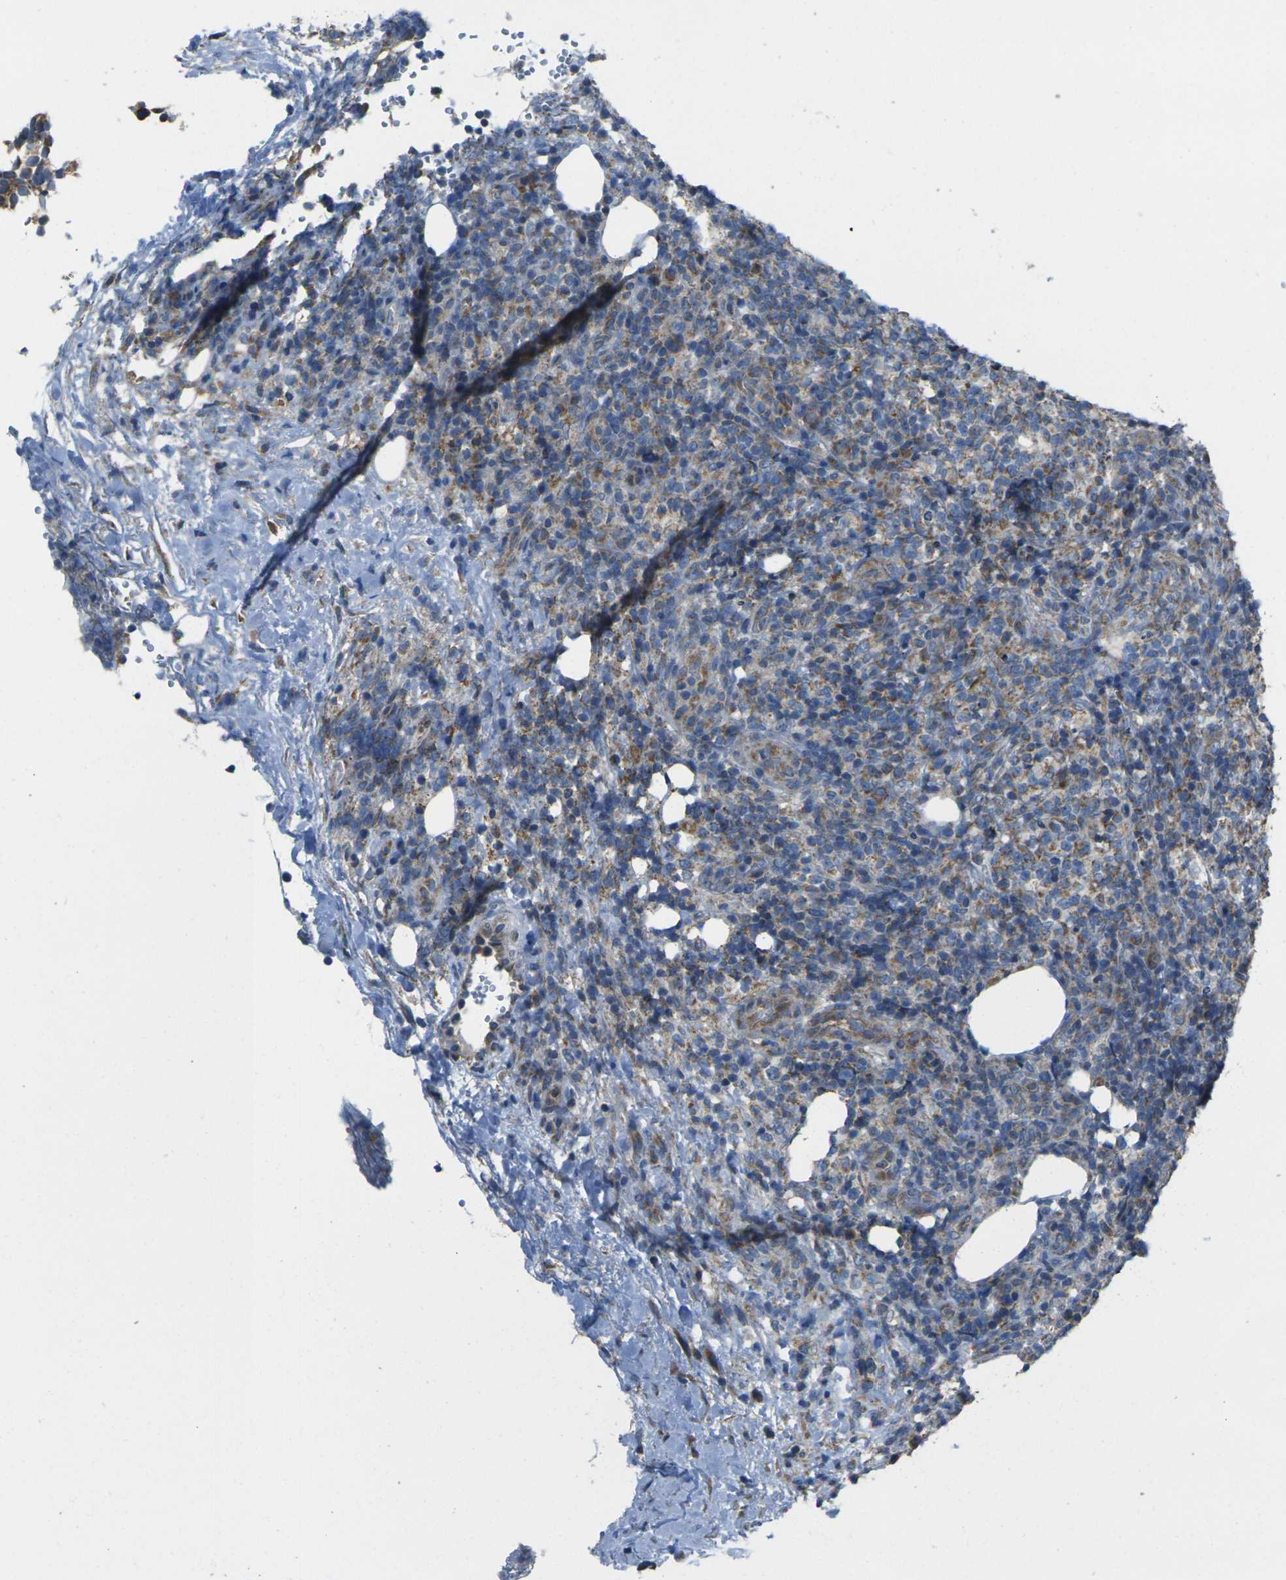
{"staining": {"intensity": "moderate", "quantity": "<25%", "location": "cytoplasmic/membranous"}, "tissue": "lymphoma", "cell_type": "Tumor cells", "image_type": "cancer", "snomed": [{"axis": "morphology", "description": "Malignant lymphoma, non-Hodgkin's type, High grade"}, {"axis": "topography", "description": "Lymph node"}], "caption": "Protein analysis of malignant lymphoma, non-Hodgkin's type (high-grade) tissue reveals moderate cytoplasmic/membranous positivity in approximately <25% of tumor cells. Using DAB (3,3'-diaminobenzidine) (brown) and hematoxylin (blue) stains, captured at high magnification using brightfield microscopy.", "gene": "TMEM120B", "patient": {"sex": "female", "age": 76}}